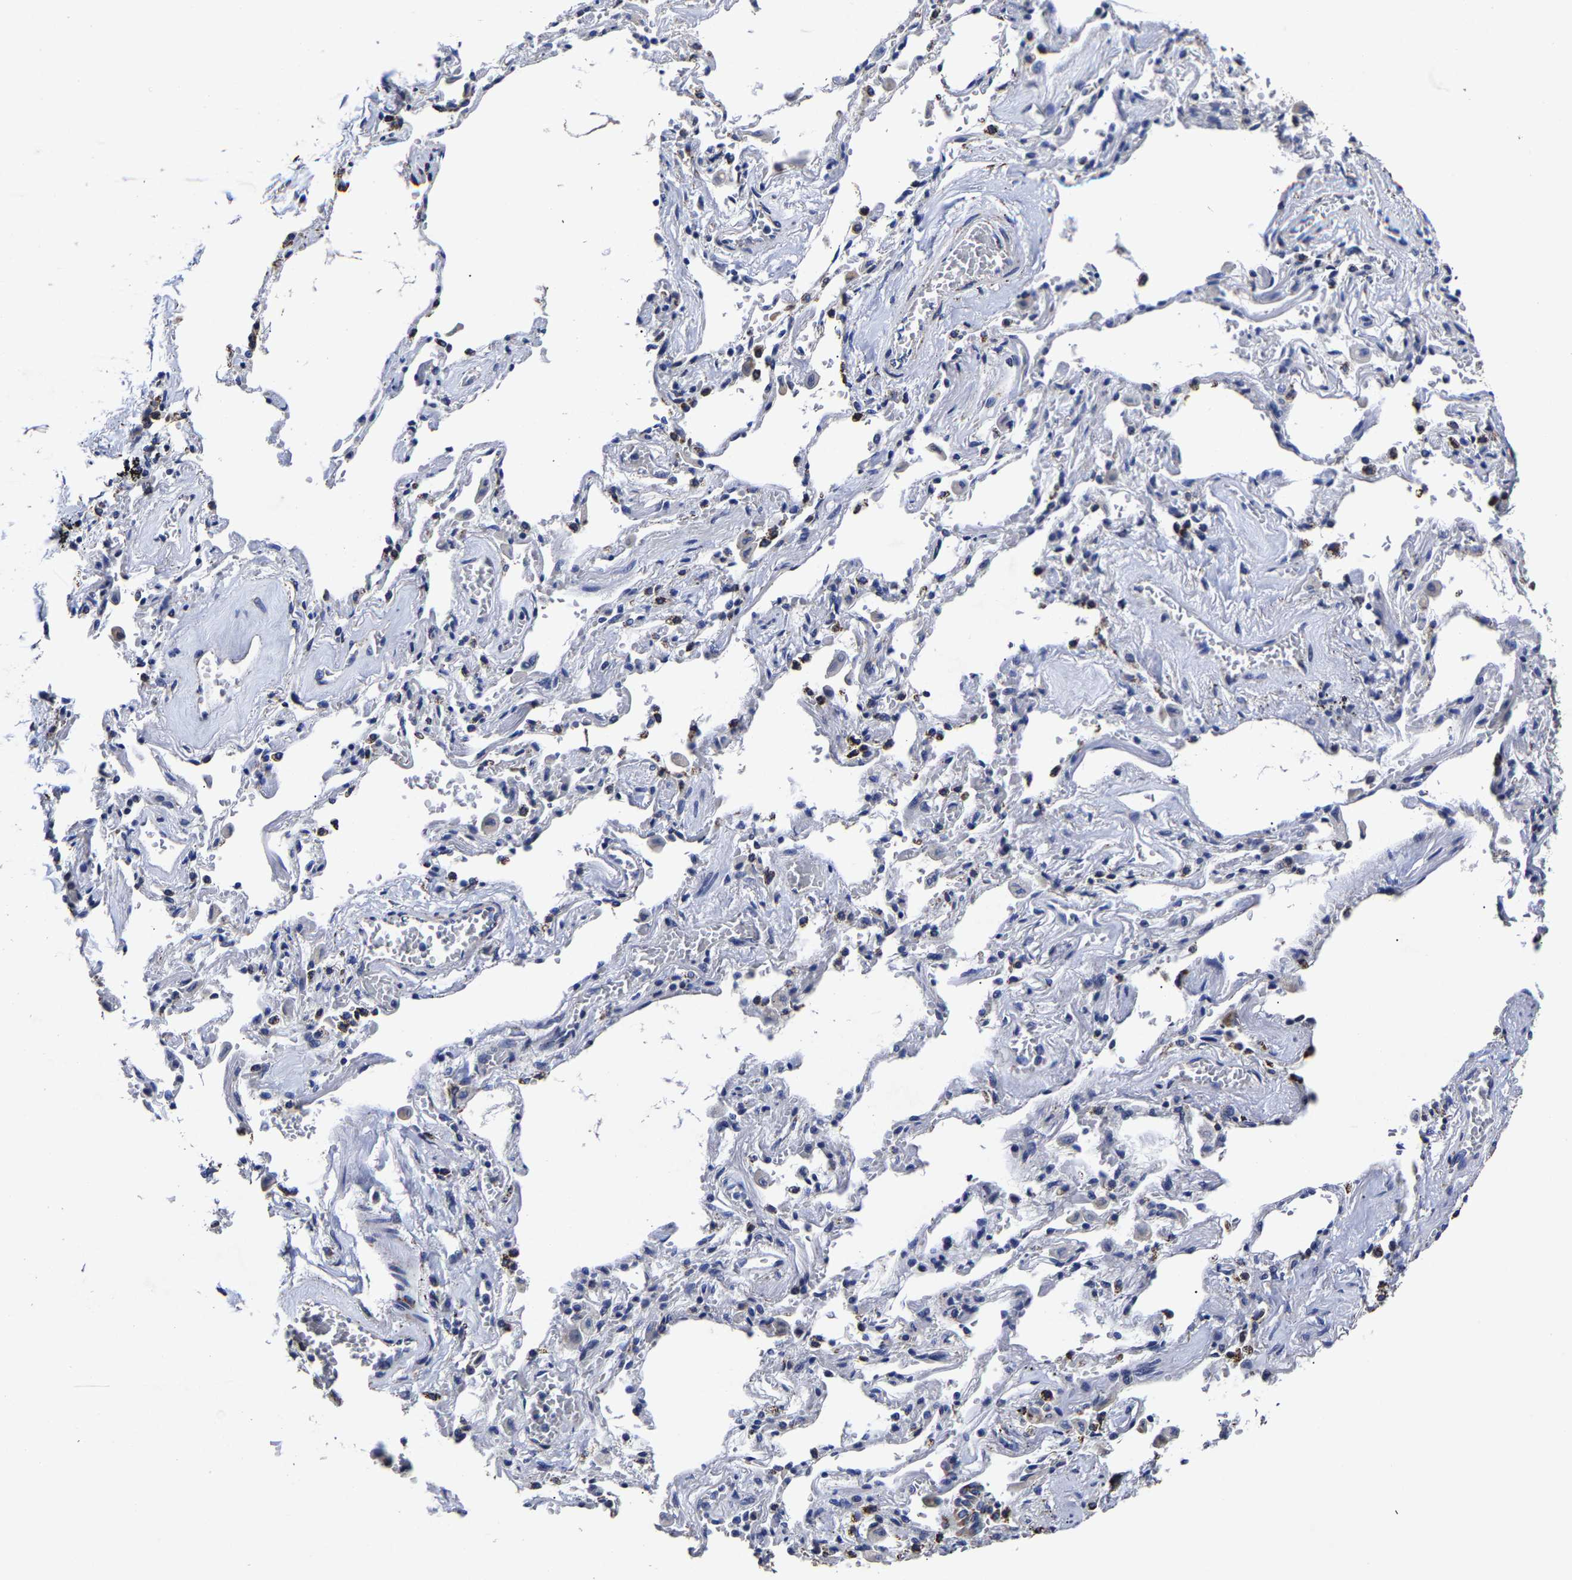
{"staining": {"intensity": "weak", "quantity": "25%-75%", "location": "cytoplasmic/membranous"}, "tissue": "adipose tissue", "cell_type": "Adipocytes", "image_type": "normal", "snomed": [{"axis": "morphology", "description": "Normal tissue, NOS"}, {"axis": "topography", "description": "Cartilage tissue"}, {"axis": "topography", "description": "Lung"}], "caption": "Immunohistochemistry (DAB (3,3'-diaminobenzidine)) staining of unremarkable human adipose tissue shows weak cytoplasmic/membranous protein expression in about 25%-75% of adipocytes.", "gene": "AASS", "patient": {"sex": "female", "age": 77}}